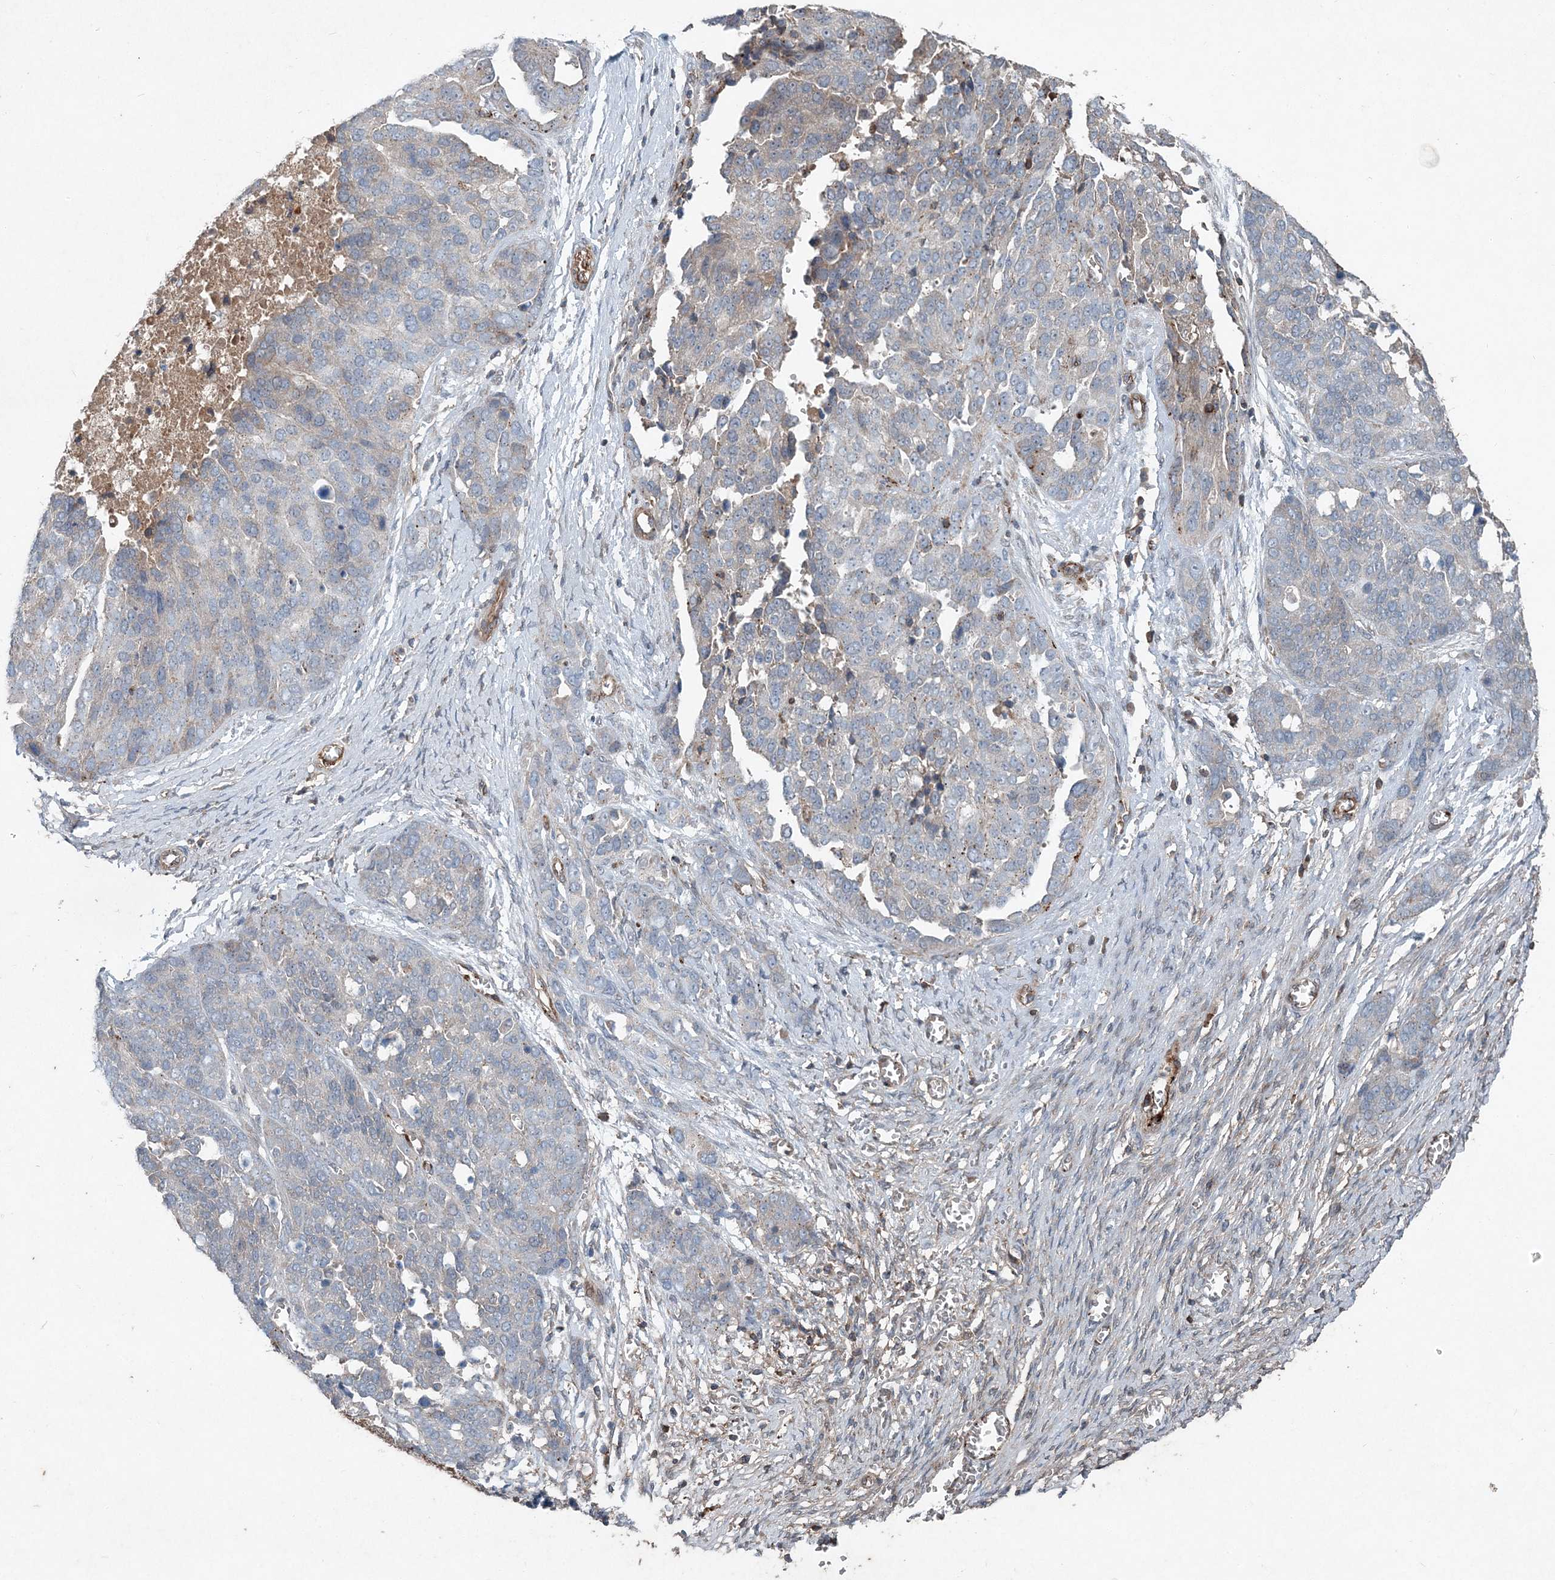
{"staining": {"intensity": "negative", "quantity": "none", "location": "none"}, "tissue": "ovarian cancer", "cell_type": "Tumor cells", "image_type": "cancer", "snomed": [{"axis": "morphology", "description": "Cystadenocarcinoma, serous, NOS"}, {"axis": "topography", "description": "Ovary"}], "caption": "Immunohistochemistry photomicrograph of ovarian serous cystadenocarcinoma stained for a protein (brown), which shows no staining in tumor cells.", "gene": "ABHD14B", "patient": {"sex": "female", "age": 44}}